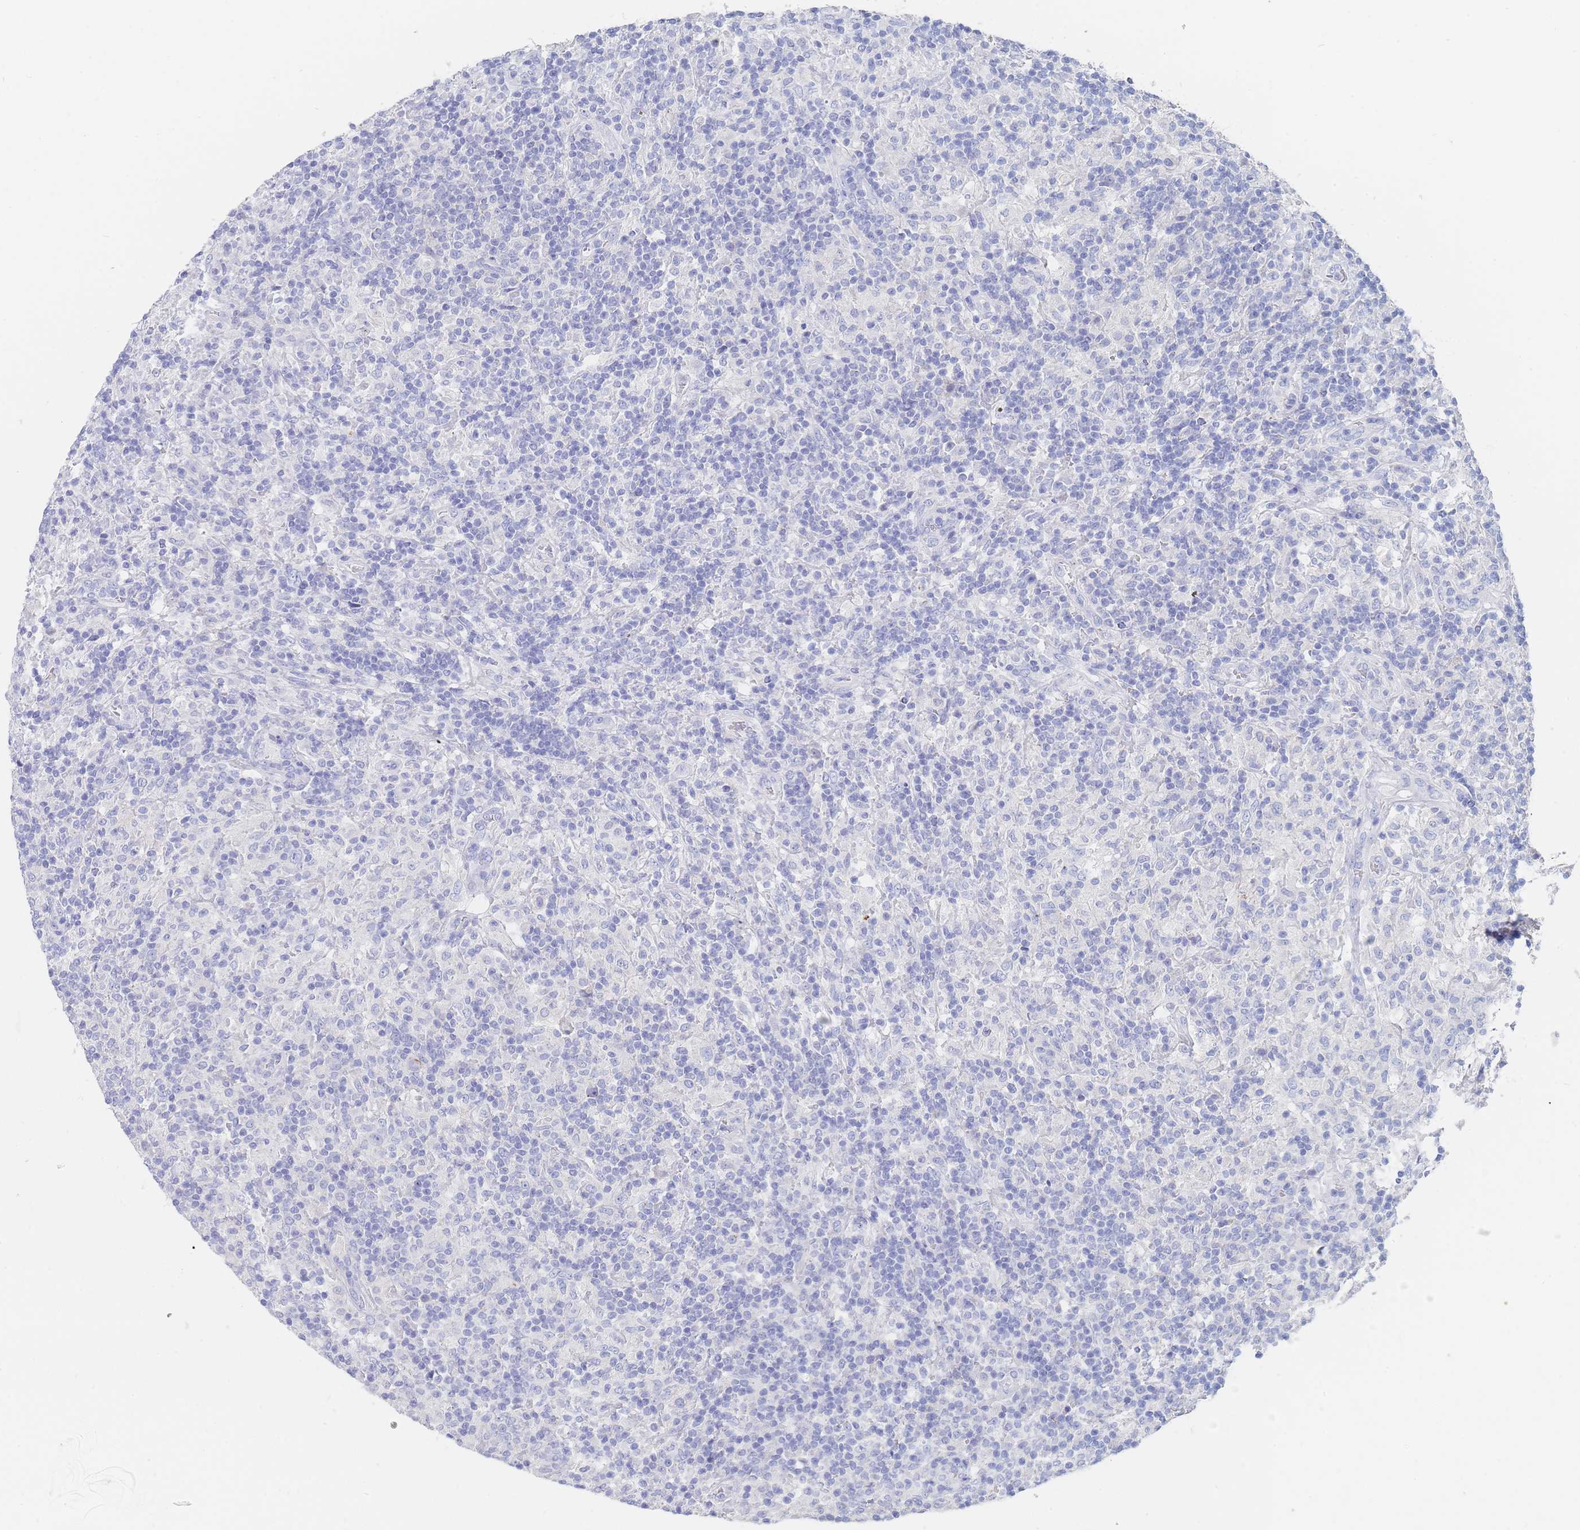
{"staining": {"intensity": "negative", "quantity": "none", "location": "none"}, "tissue": "lymphoma", "cell_type": "Tumor cells", "image_type": "cancer", "snomed": [{"axis": "morphology", "description": "Hodgkin's disease, NOS"}, {"axis": "topography", "description": "Lymph node"}], "caption": "High magnification brightfield microscopy of Hodgkin's disease stained with DAB (3,3'-diaminobenzidine) (brown) and counterstained with hematoxylin (blue): tumor cells show no significant expression.", "gene": "SLC25A35", "patient": {"sex": "male", "age": 70}}